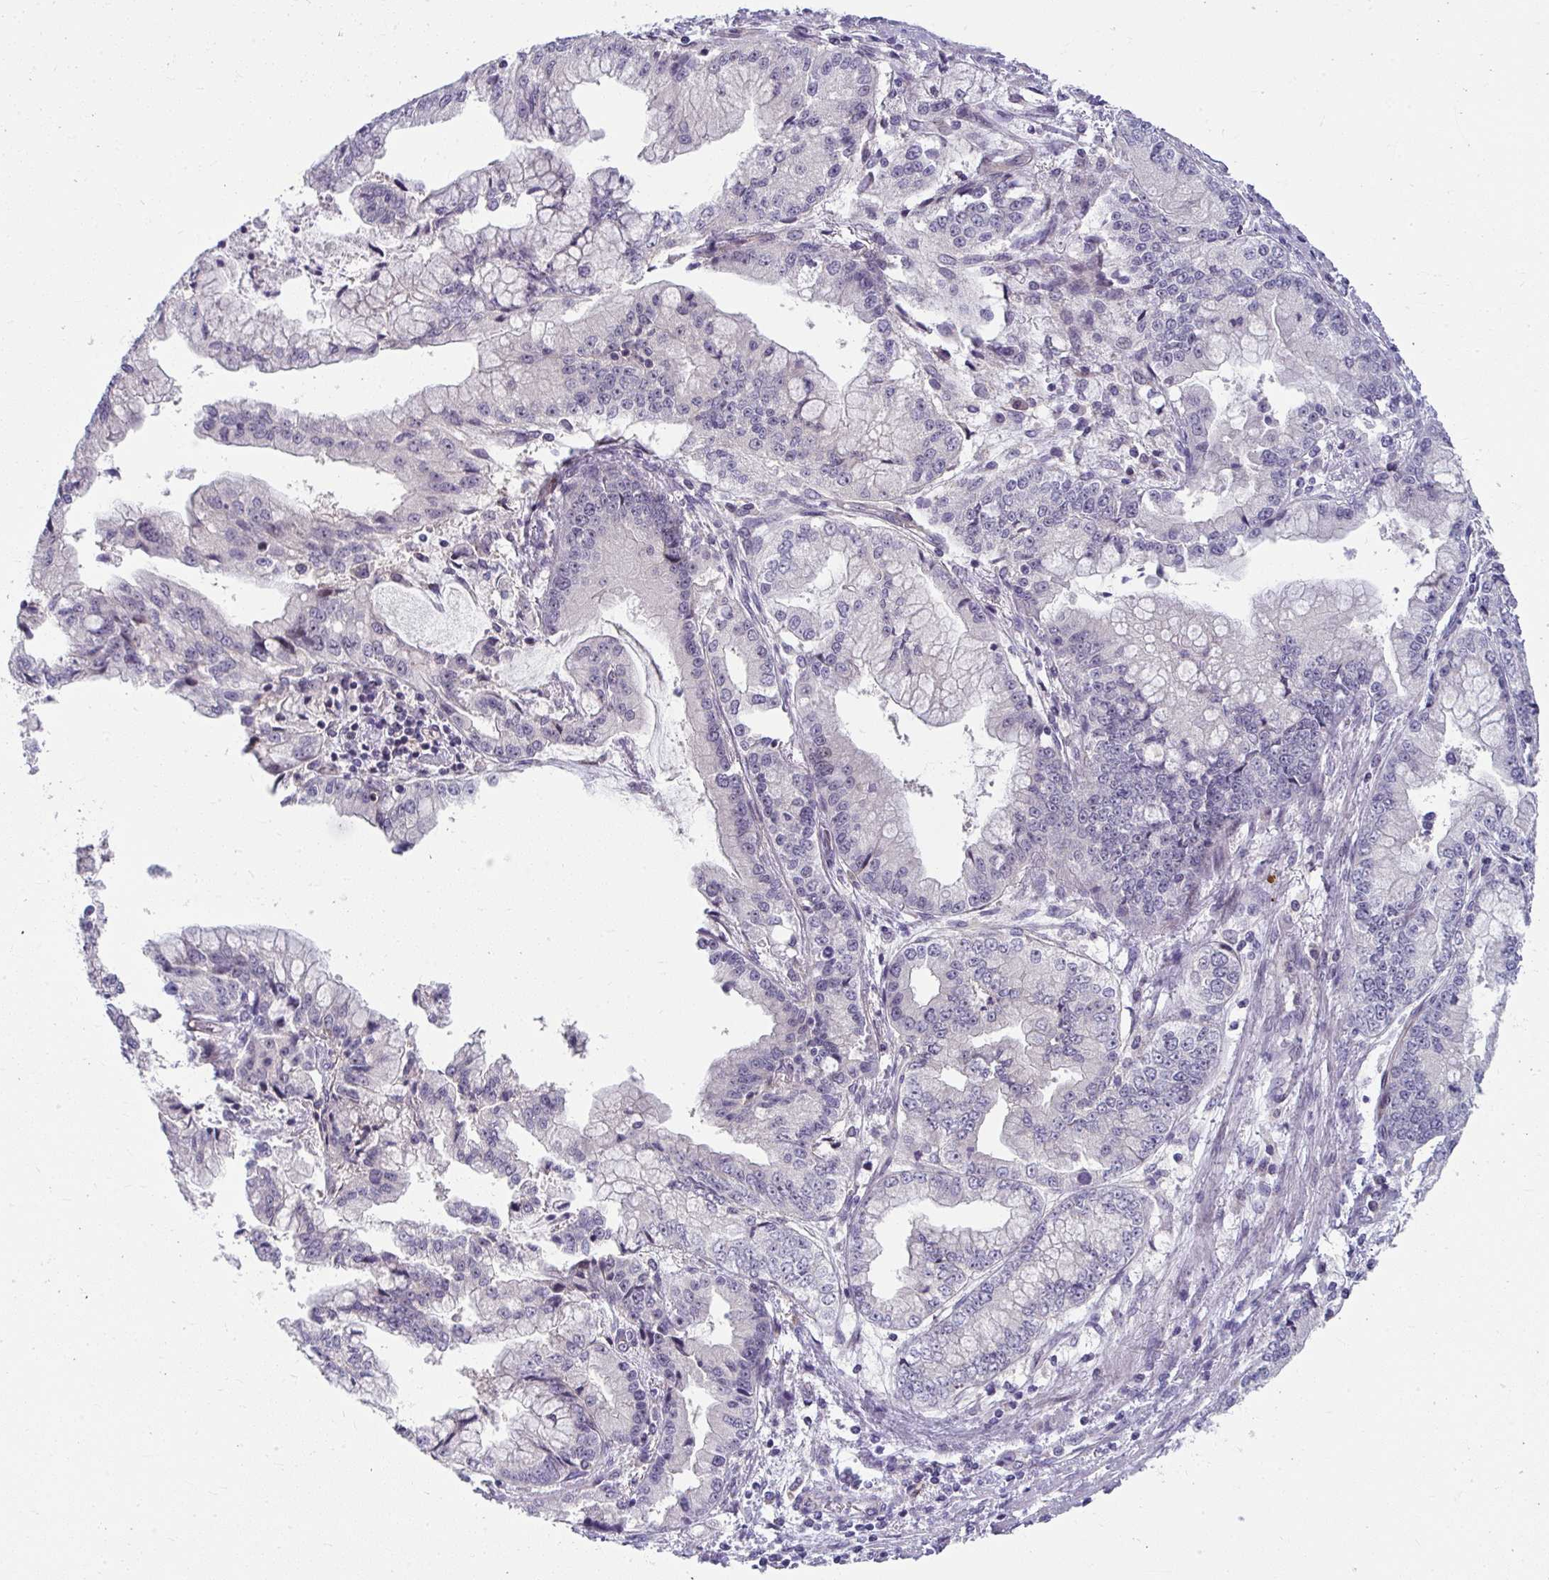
{"staining": {"intensity": "negative", "quantity": "none", "location": "none"}, "tissue": "stomach cancer", "cell_type": "Tumor cells", "image_type": "cancer", "snomed": [{"axis": "morphology", "description": "Adenocarcinoma, NOS"}, {"axis": "topography", "description": "Stomach, upper"}], "caption": "Tumor cells are negative for protein expression in human stomach cancer (adenocarcinoma).", "gene": "MUS81", "patient": {"sex": "female", "age": 74}}